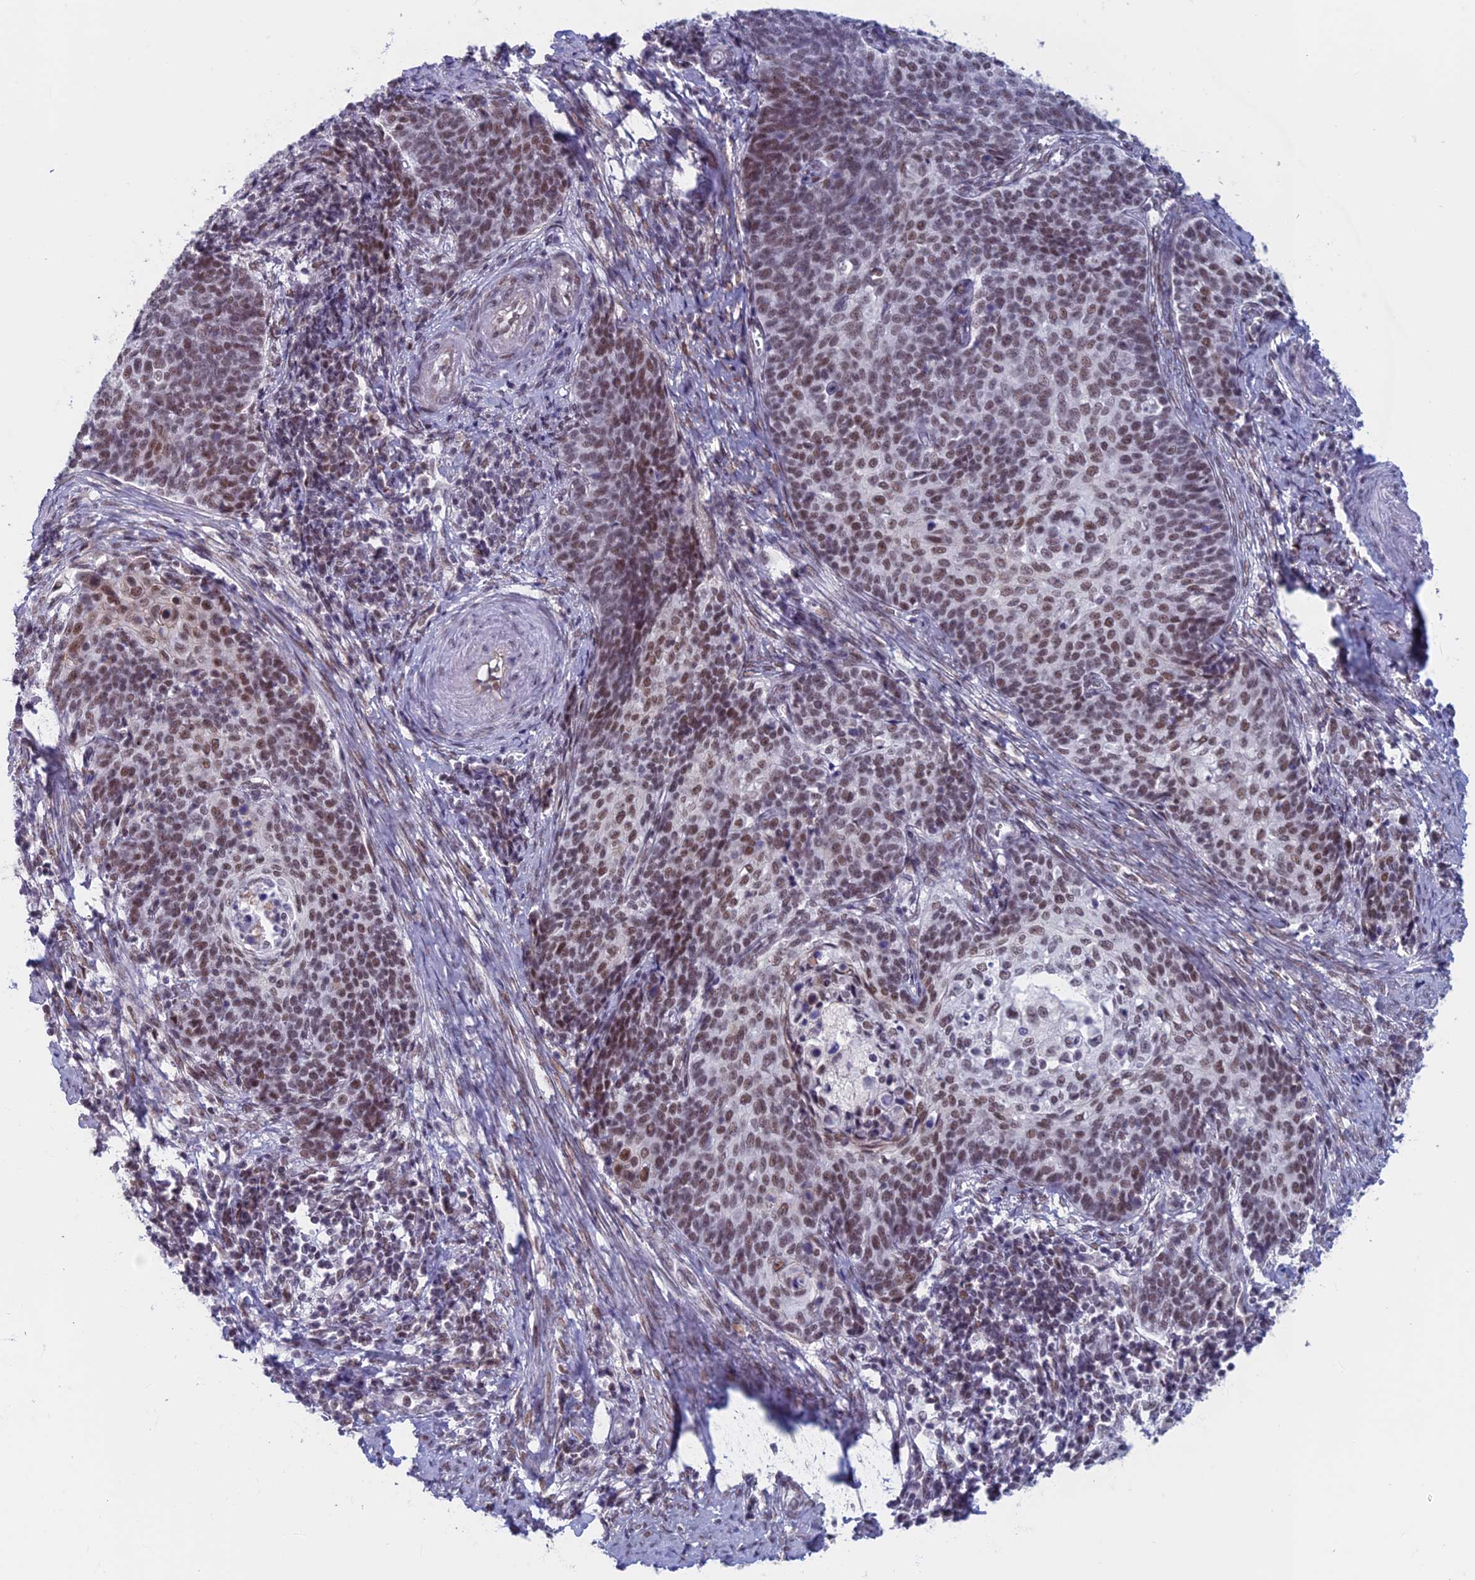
{"staining": {"intensity": "moderate", "quantity": "25%-75%", "location": "nuclear"}, "tissue": "cervical cancer", "cell_type": "Tumor cells", "image_type": "cancer", "snomed": [{"axis": "morphology", "description": "Squamous cell carcinoma, NOS"}, {"axis": "topography", "description": "Cervix"}], "caption": "Protein staining of squamous cell carcinoma (cervical) tissue demonstrates moderate nuclear expression in approximately 25%-75% of tumor cells. (brown staining indicates protein expression, while blue staining denotes nuclei).", "gene": "ASH2L", "patient": {"sex": "female", "age": 39}}